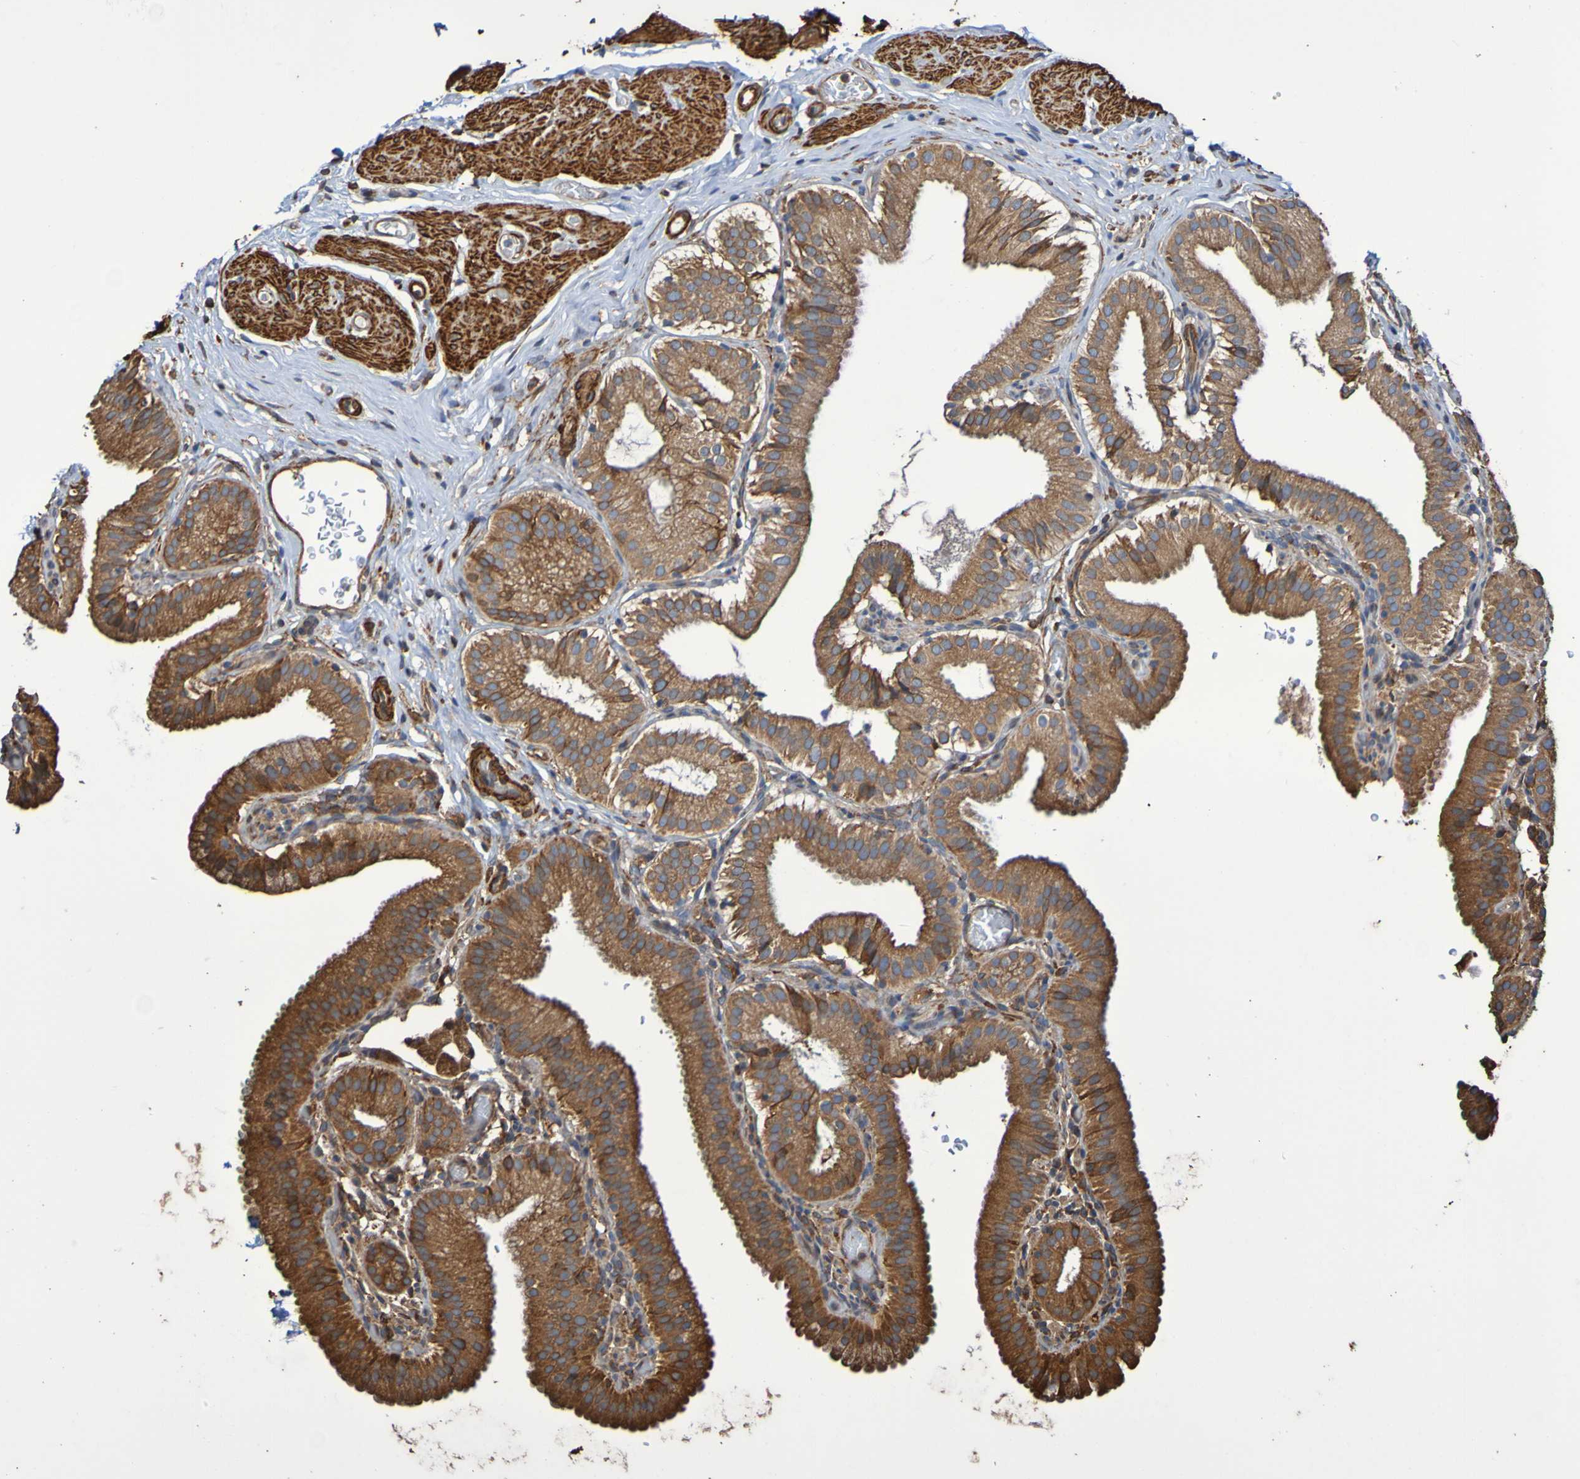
{"staining": {"intensity": "strong", "quantity": ">75%", "location": "cytoplasmic/membranous"}, "tissue": "gallbladder", "cell_type": "Glandular cells", "image_type": "normal", "snomed": [{"axis": "morphology", "description": "Normal tissue, NOS"}, {"axis": "topography", "description": "Gallbladder"}], "caption": "Brown immunohistochemical staining in benign gallbladder exhibits strong cytoplasmic/membranous positivity in about >75% of glandular cells. The staining was performed using DAB to visualize the protein expression in brown, while the nuclei were stained in blue with hematoxylin (Magnification: 20x).", "gene": "RAB11A", "patient": {"sex": "male", "age": 54}}